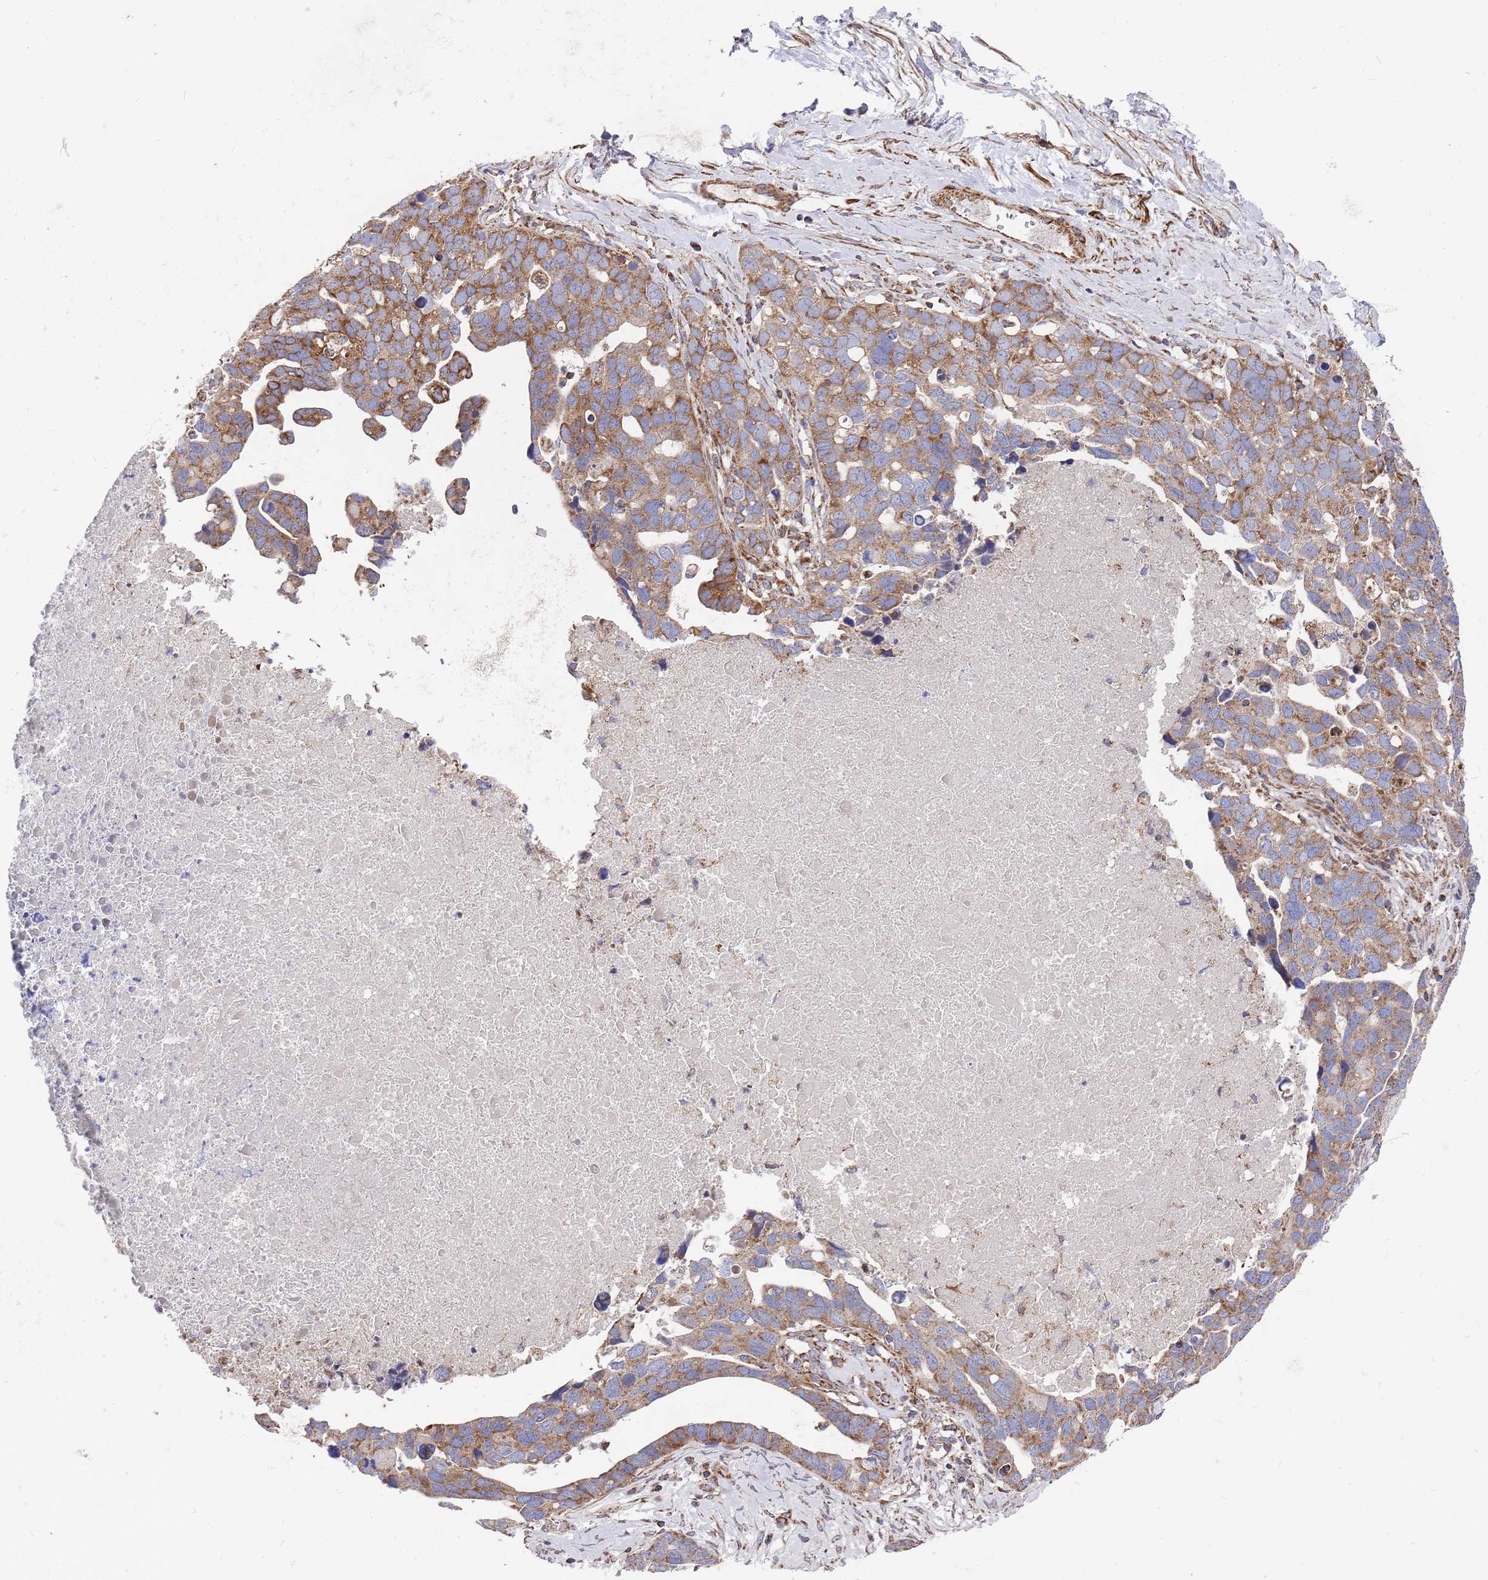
{"staining": {"intensity": "moderate", "quantity": ">75%", "location": "cytoplasmic/membranous"}, "tissue": "ovarian cancer", "cell_type": "Tumor cells", "image_type": "cancer", "snomed": [{"axis": "morphology", "description": "Cystadenocarcinoma, serous, NOS"}, {"axis": "topography", "description": "Ovary"}], "caption": "Tumor cells demonstrate medium levels of moderate cytoplasmic/membranous expression in about >75% of cells in ovarian cancer.", "gene": "WDFY3", "patient": {"sex": "female", "age": 54}}